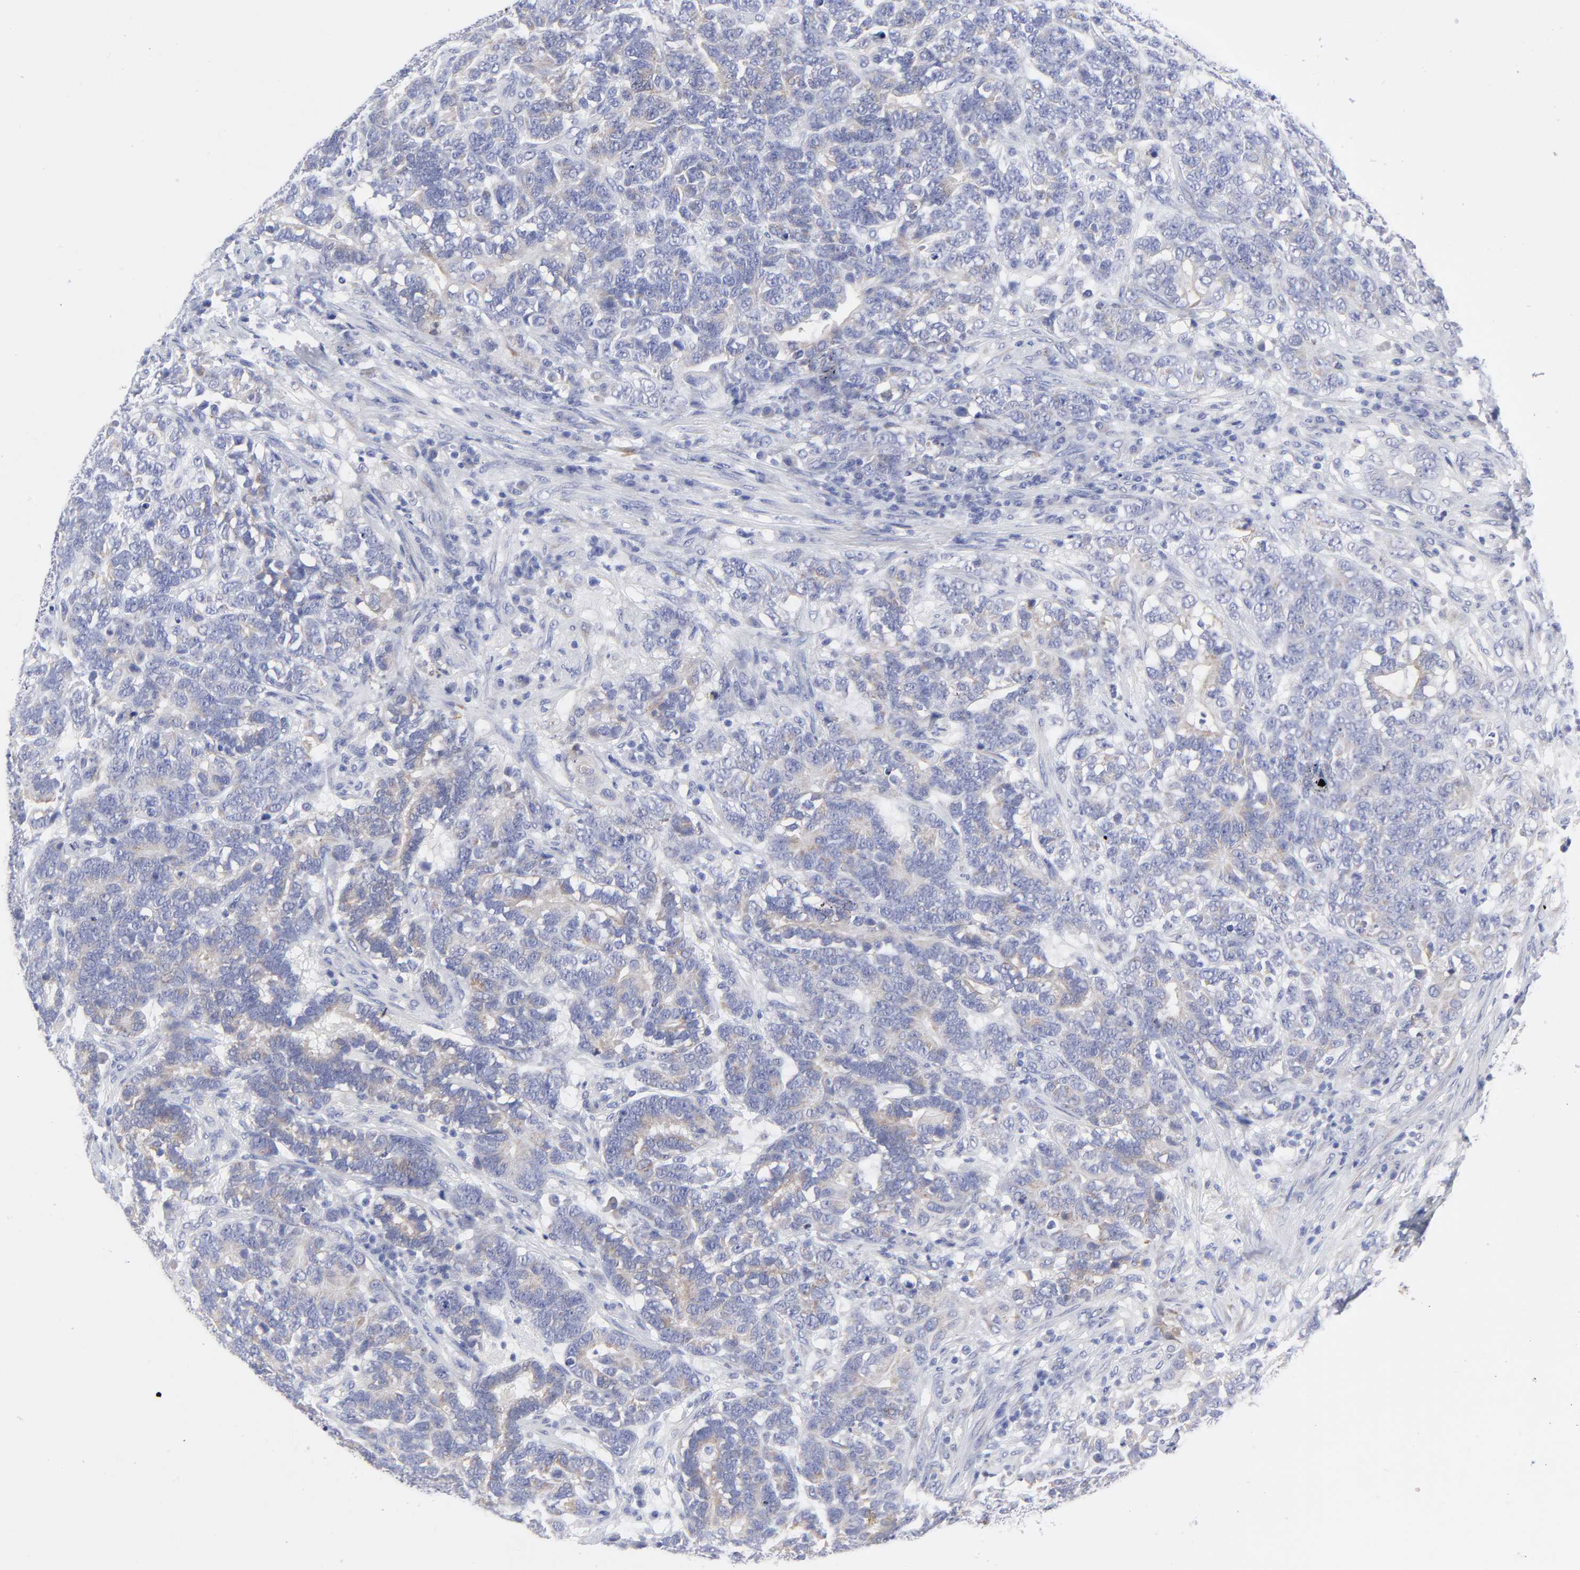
{"staining": {"intensity": "negative", "quantity": "none", "location": "none"}, "tissue": "testis cancer", "cell_type": "Tumor cells", "image_type": "cancer", "snomed": [{"axis": "morphology", "description": "Carcinoma, Embryonal, NOS"}, {"axis": "topography", "description": "Testis"}], "caption": "Immunohistochemical staining of human testis embryonal carcinoma exhibits no significant staining in tumor cells.", "gene": "DUSP9", "patient": {"sex": "male", "age": 26}}